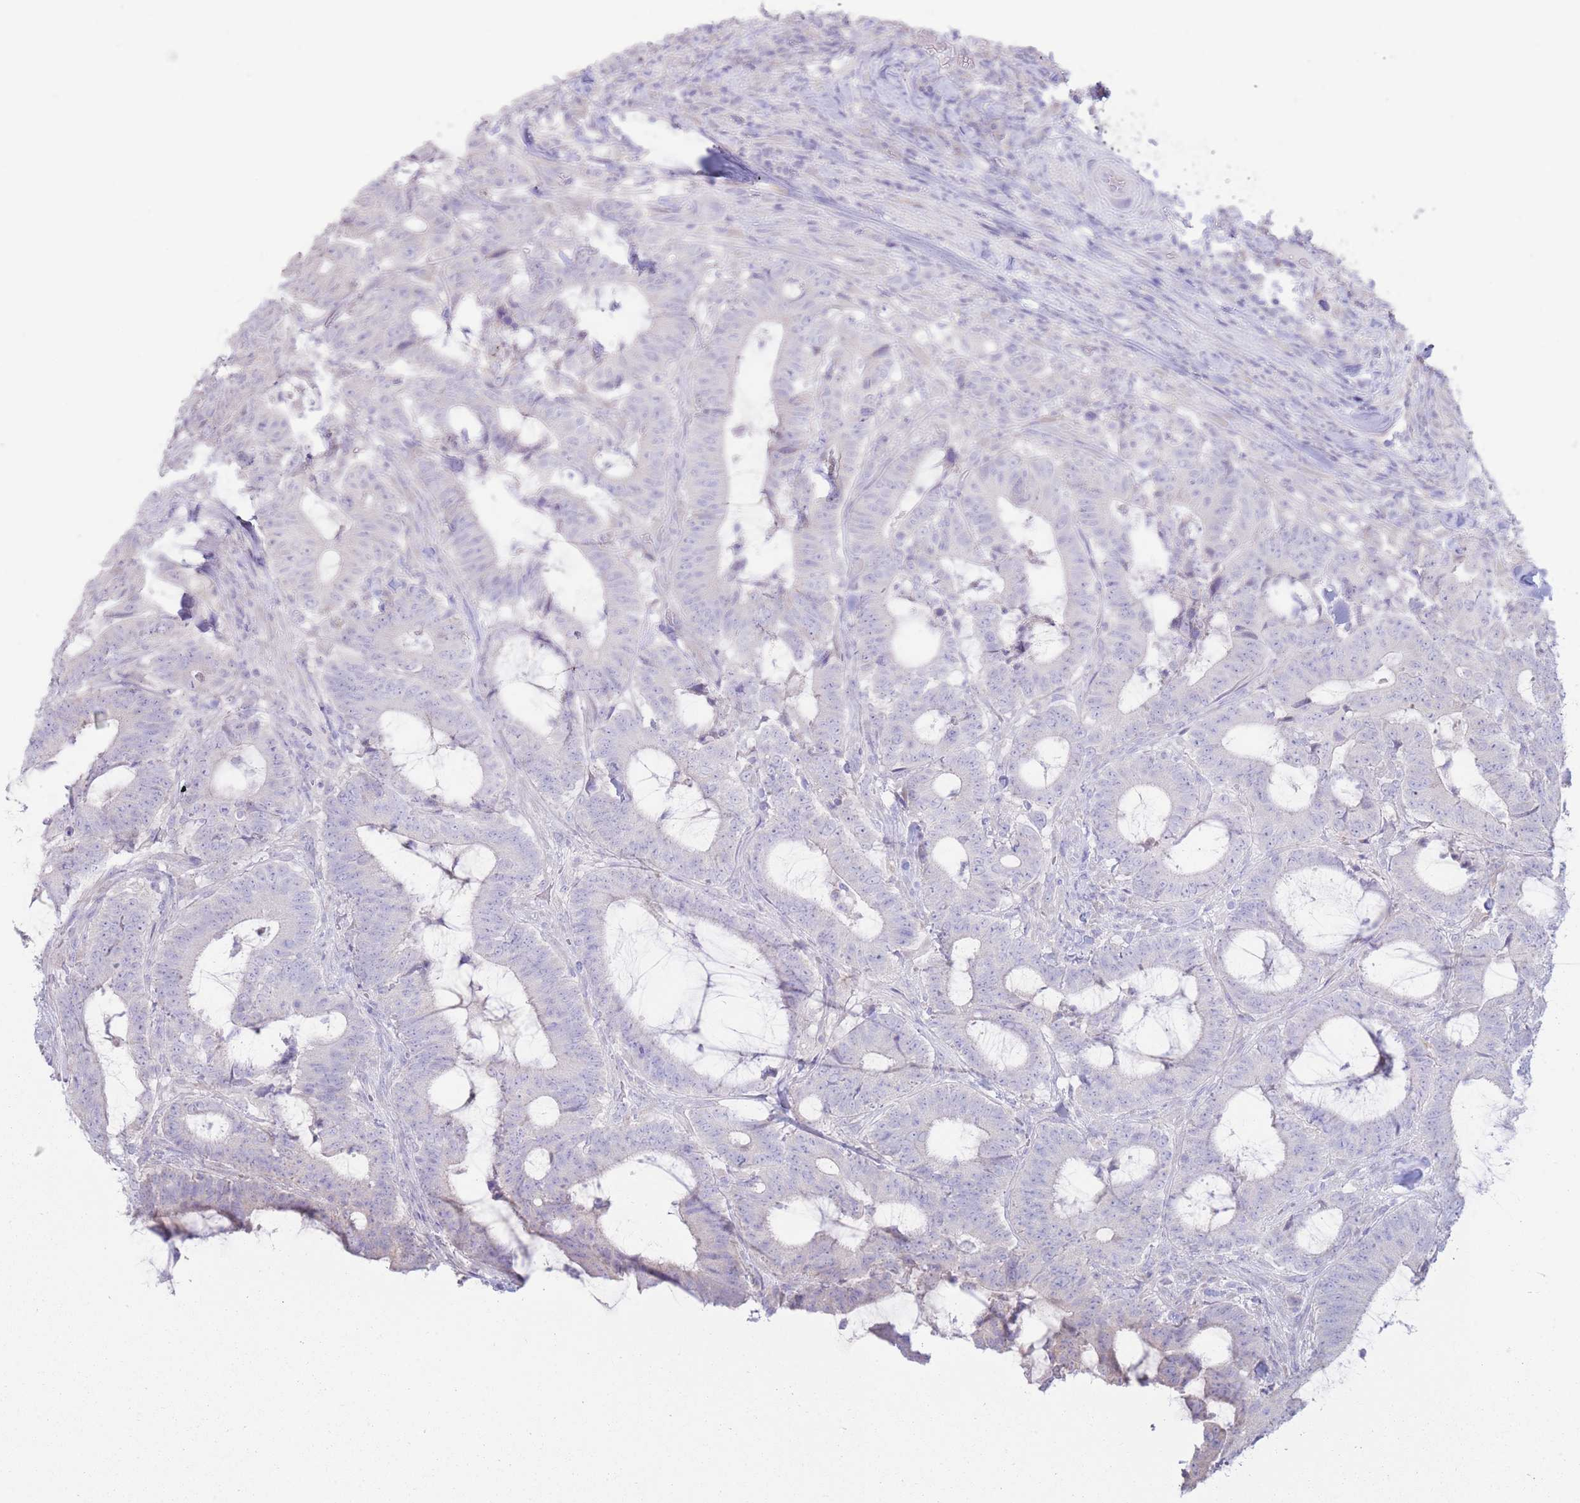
{"staining": {"intensity": "negative", "quantity": "none", "location": "none"}, "tissue": "colorectal cancer", "cell_type": "Tumor cells", "image_type": "cancer", "snomed": [{"axis": "morphology", "description": "Adenocarcinoma, NOS"}, {"axis": "topography", "description": "Colon"}], "caption": "Immunohistochemistry (IHC) histopathology image of human colorectal cancer stained for a protein (brown), which demonstrates no expression in tumor cells.", "gene": "FAH", "patient": {"sex": "female", "age": 43}}